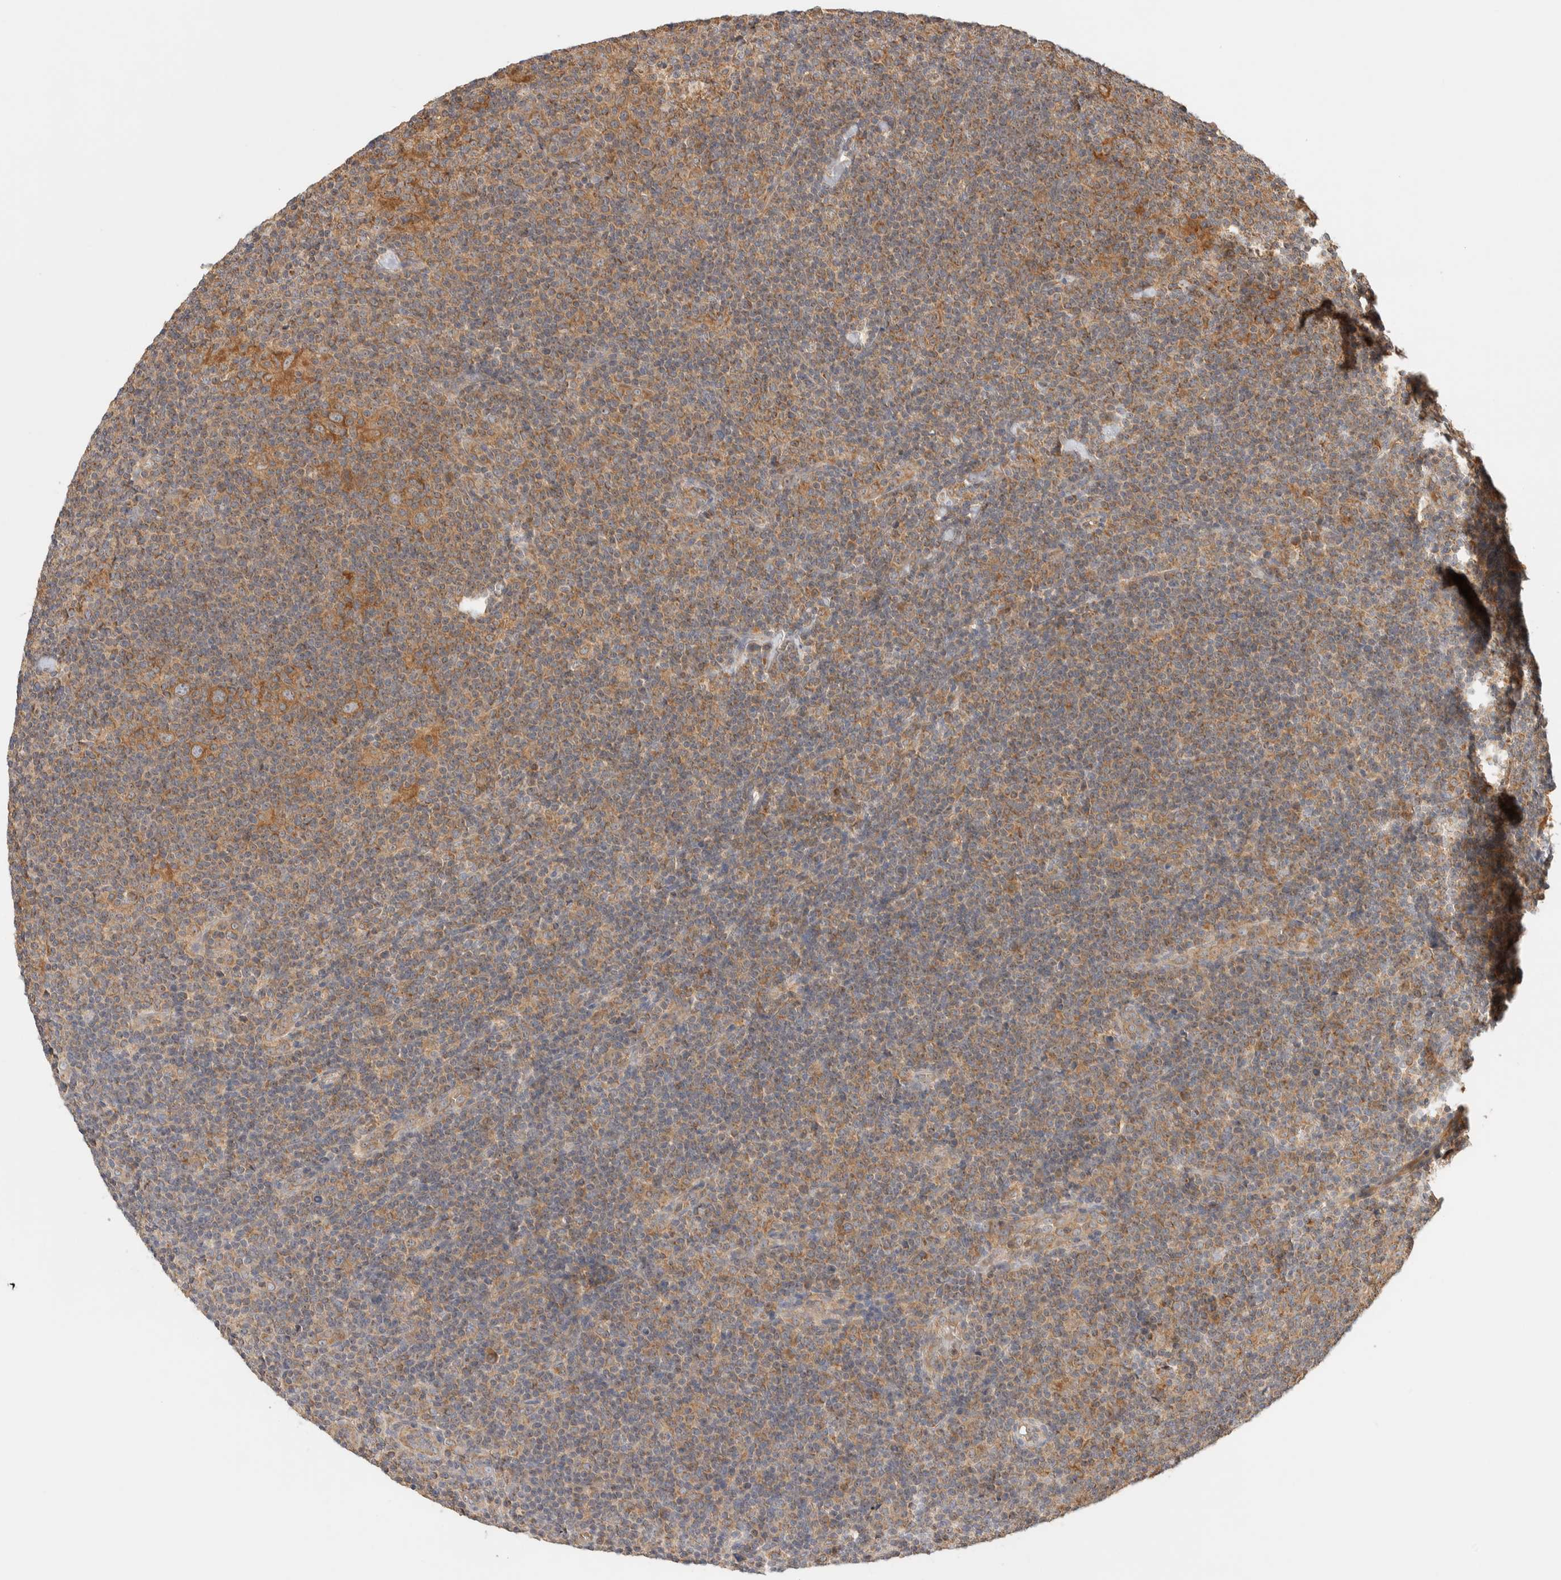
{"staining": {"intensity": "moderate", "quantity": ">75%", "location": "cytoplasmic/membranous"}, "tissue": "lymphoma", "cell_type": "Tumor cells", "image_type": "cancer", "snomed": [{"axis": "morphology", "description": "Hodgkin's disease, NOS"}, {"axis": "topography", "description": "Lymph node"}], "caption": "Immunohistochemical staining of human Hodgkin's disease exhibits medium levels of moderate cytoplasmic/membranous staining in about >75% of tumor cells.", "gene": "TTI2", "patient": {"sex": "female", "age": 57}}